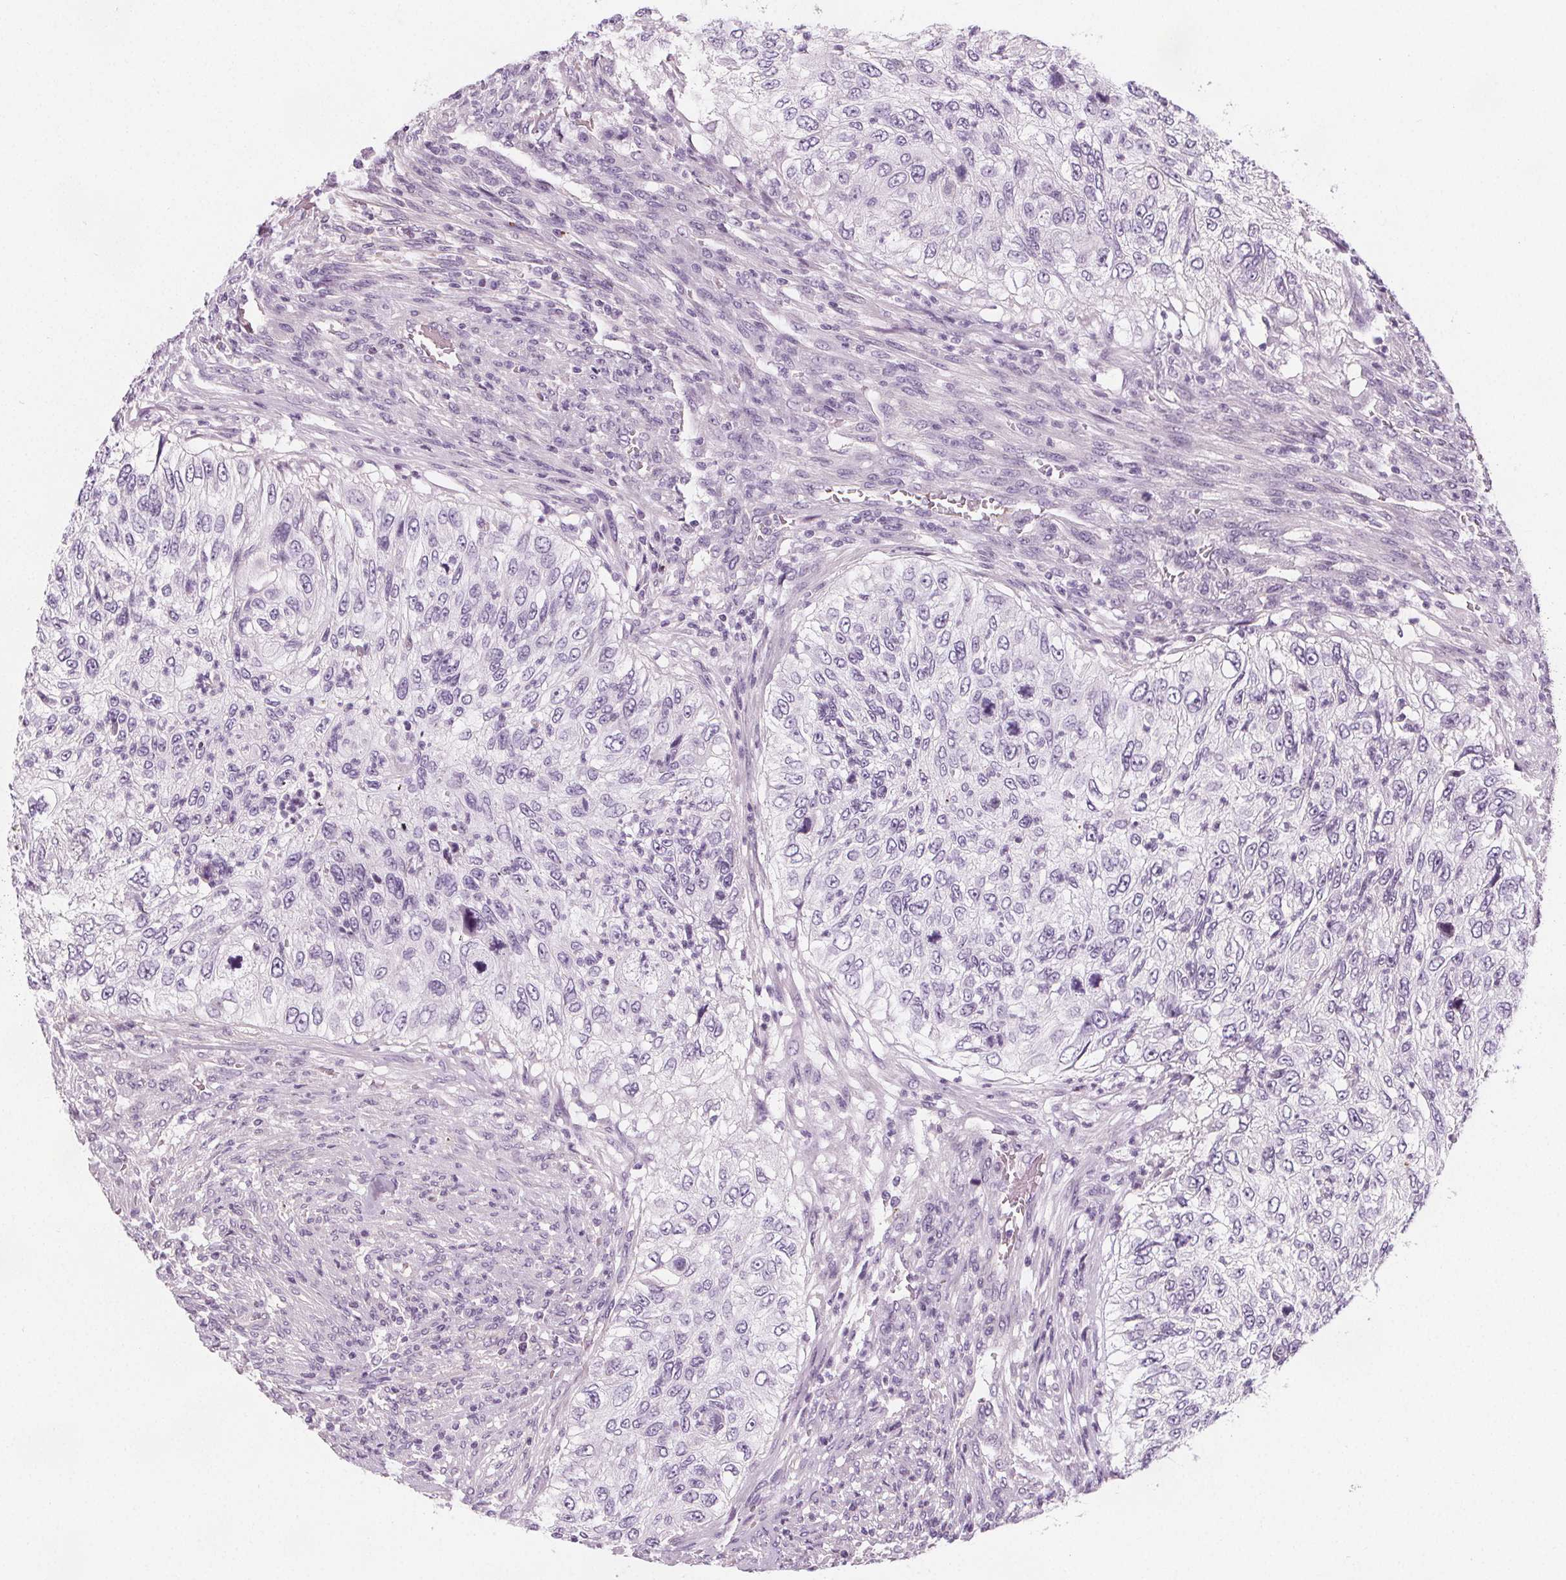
{"staining": {"intensity": "negative", "quantity": "none", "location": "none"}, "tissue": "urothelial cancer", "cell_type": "Tumor cells", "image_type": "cancer", "snomed": [{"axis": "morphology", "description": "Urothelial carcinoma, High grade"}, {"axis": "topography", "description": "Urinary bladder"}], "caption": "The immunohistochemistry photomicrograph has no significant positivity in tumor cells of urothelial cancer tissue.", "gene": "SLC5A12", "patient": {"sex": "female", "age": 60}}